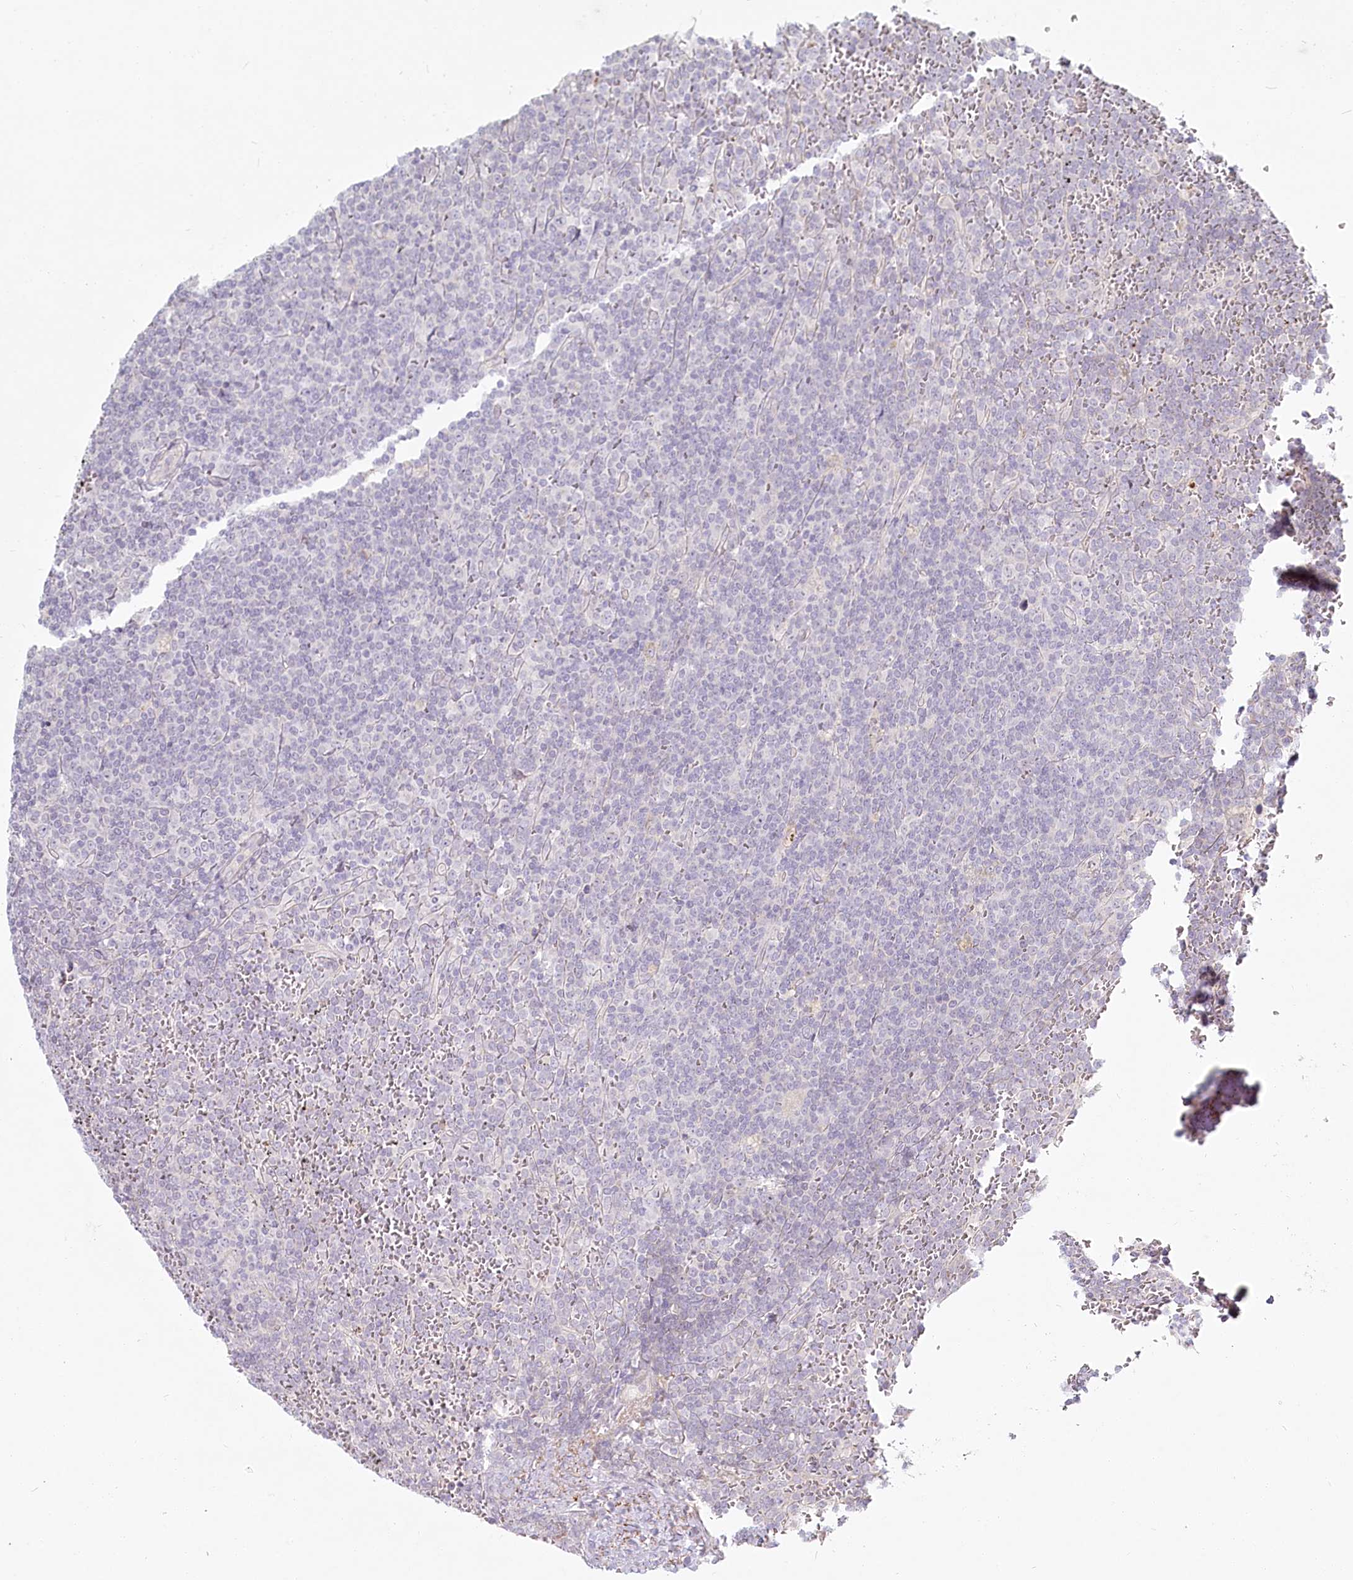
{"staining": {"intensity": "negative", "quantity": "none", "location": "none"}, "tissue": "lymphoma", "cell_type": "Tumor cells", "image_type": "cancer", "snomed": [{"axis": "morphology", "description": "Malignant lymphoma, non-Hodgkin's type, Low grade"}, {"axis": "topography", "description": "Spleen"}], "caption": "This is an immunohistochemistry (IHC) image of low-grade malignant lymphoma, non-Hodgkin's type. There is no expression in tumor cells.", "gene": "SPINK13", "patient": {"sex": "female", "age": 19}}